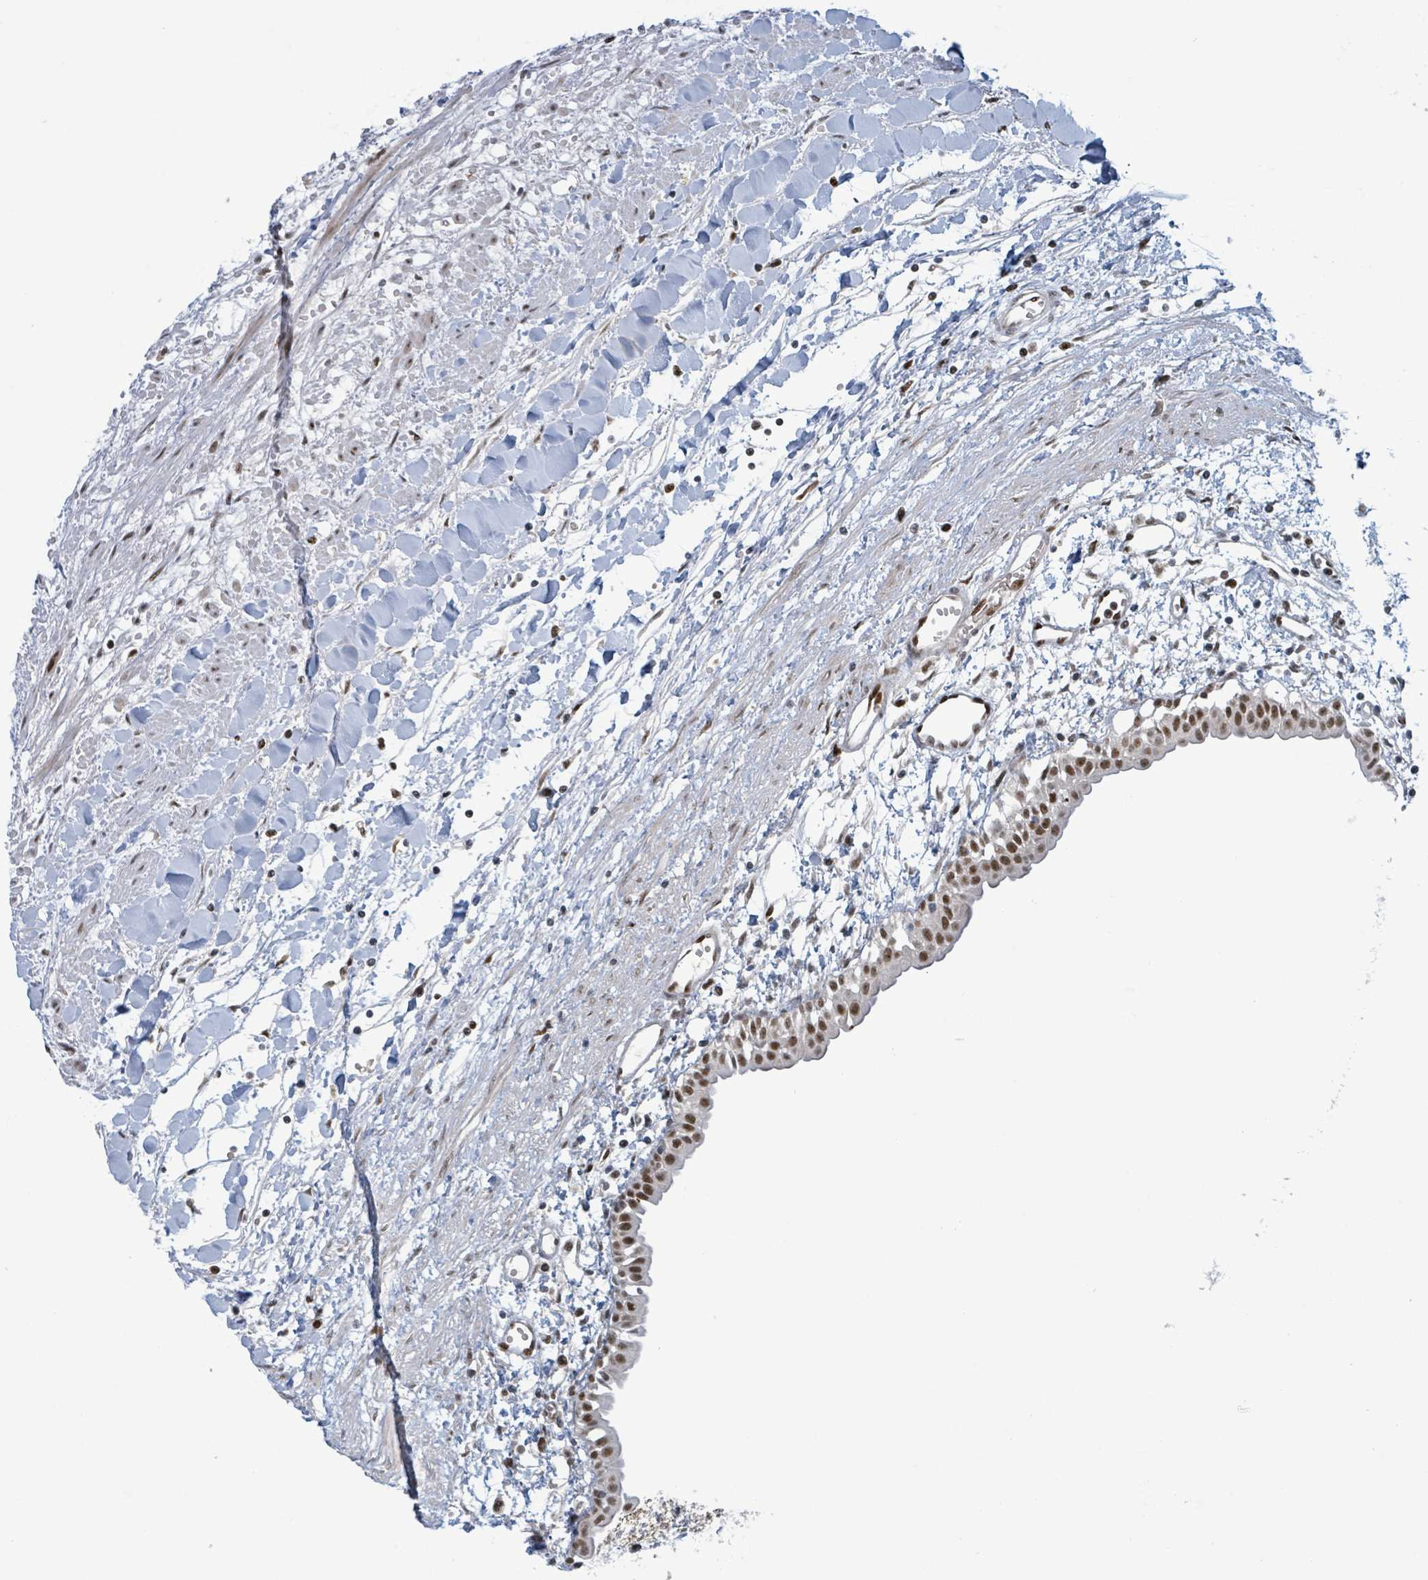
{"staining": {"intensity": "moderate", "quantity": ">75%", "location": "nuclear"}, "tissue": "renal cancer", "cell_type": "Tumor cells", "image_type": "cancer", "snomed": [{"axis": "morphology", "description": "Adenocarcinoma, NOS"}, {"axis": "topography", "description": "Kidney"}], "caption": "IHC micrograph of human renal adenocarcinoma stained for a protein (brown), which exhibits medium levels of moderate nuclear positivity in about >75% of tumor cells.", "gene": "KLF3", "patient": {"sex": "male", "age": 59}}